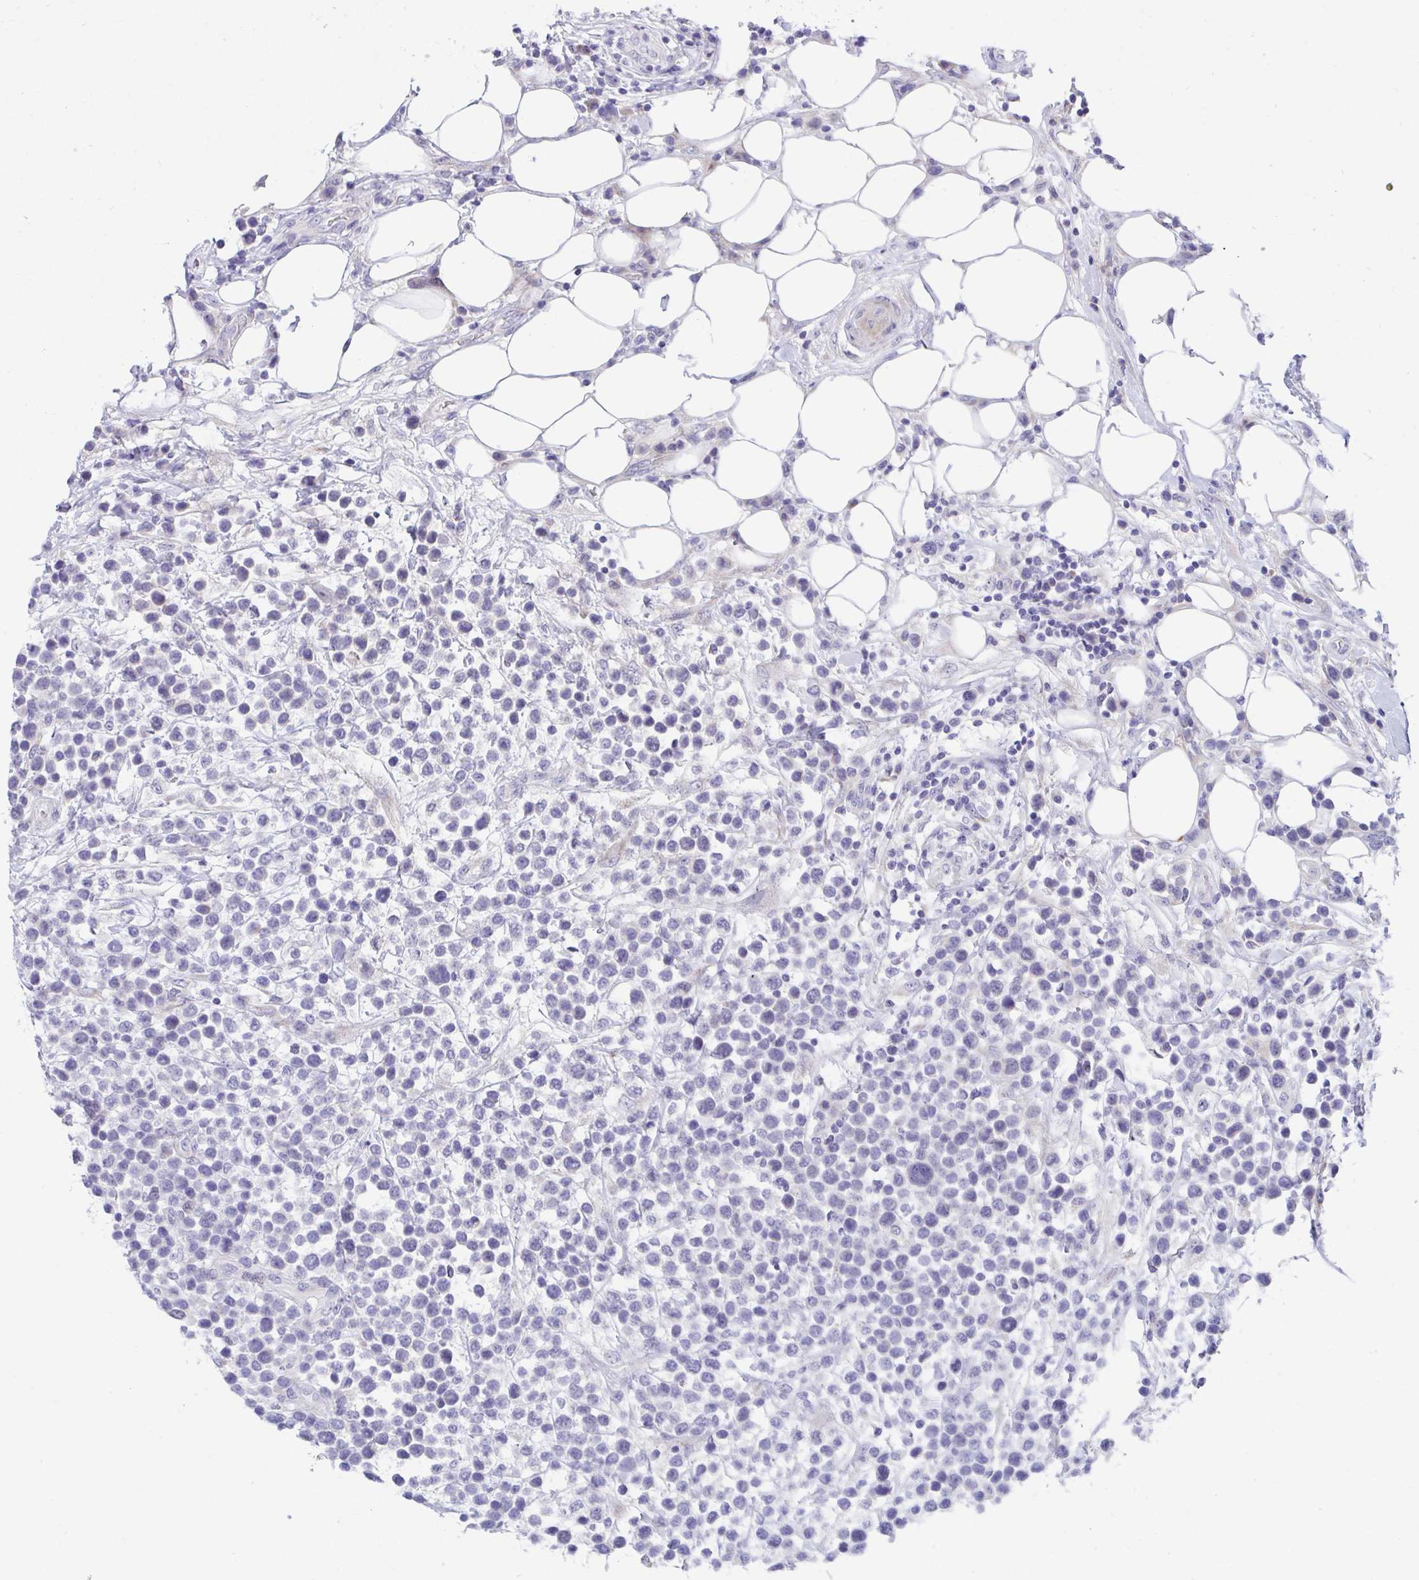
{"staining": {"intensity": "negative", "quantity": "none", "location": "none"}, "tissue": "lymphoma", "cell_type": "Tumor cells", "image_type": "cancer", "snomed": [{"axis": "morphology", "description": "Malignant lymphoma, non-Hodgkin's type, Low grade"}, {"axis": "topography", "description": "Lymph node"}], "caption": "Human lymphoma stained for a protein using immunohistochemistry reveals no expression in tumor cells.", "gene": "DTX3", "patient": {"sex": "male", "age": 60}}